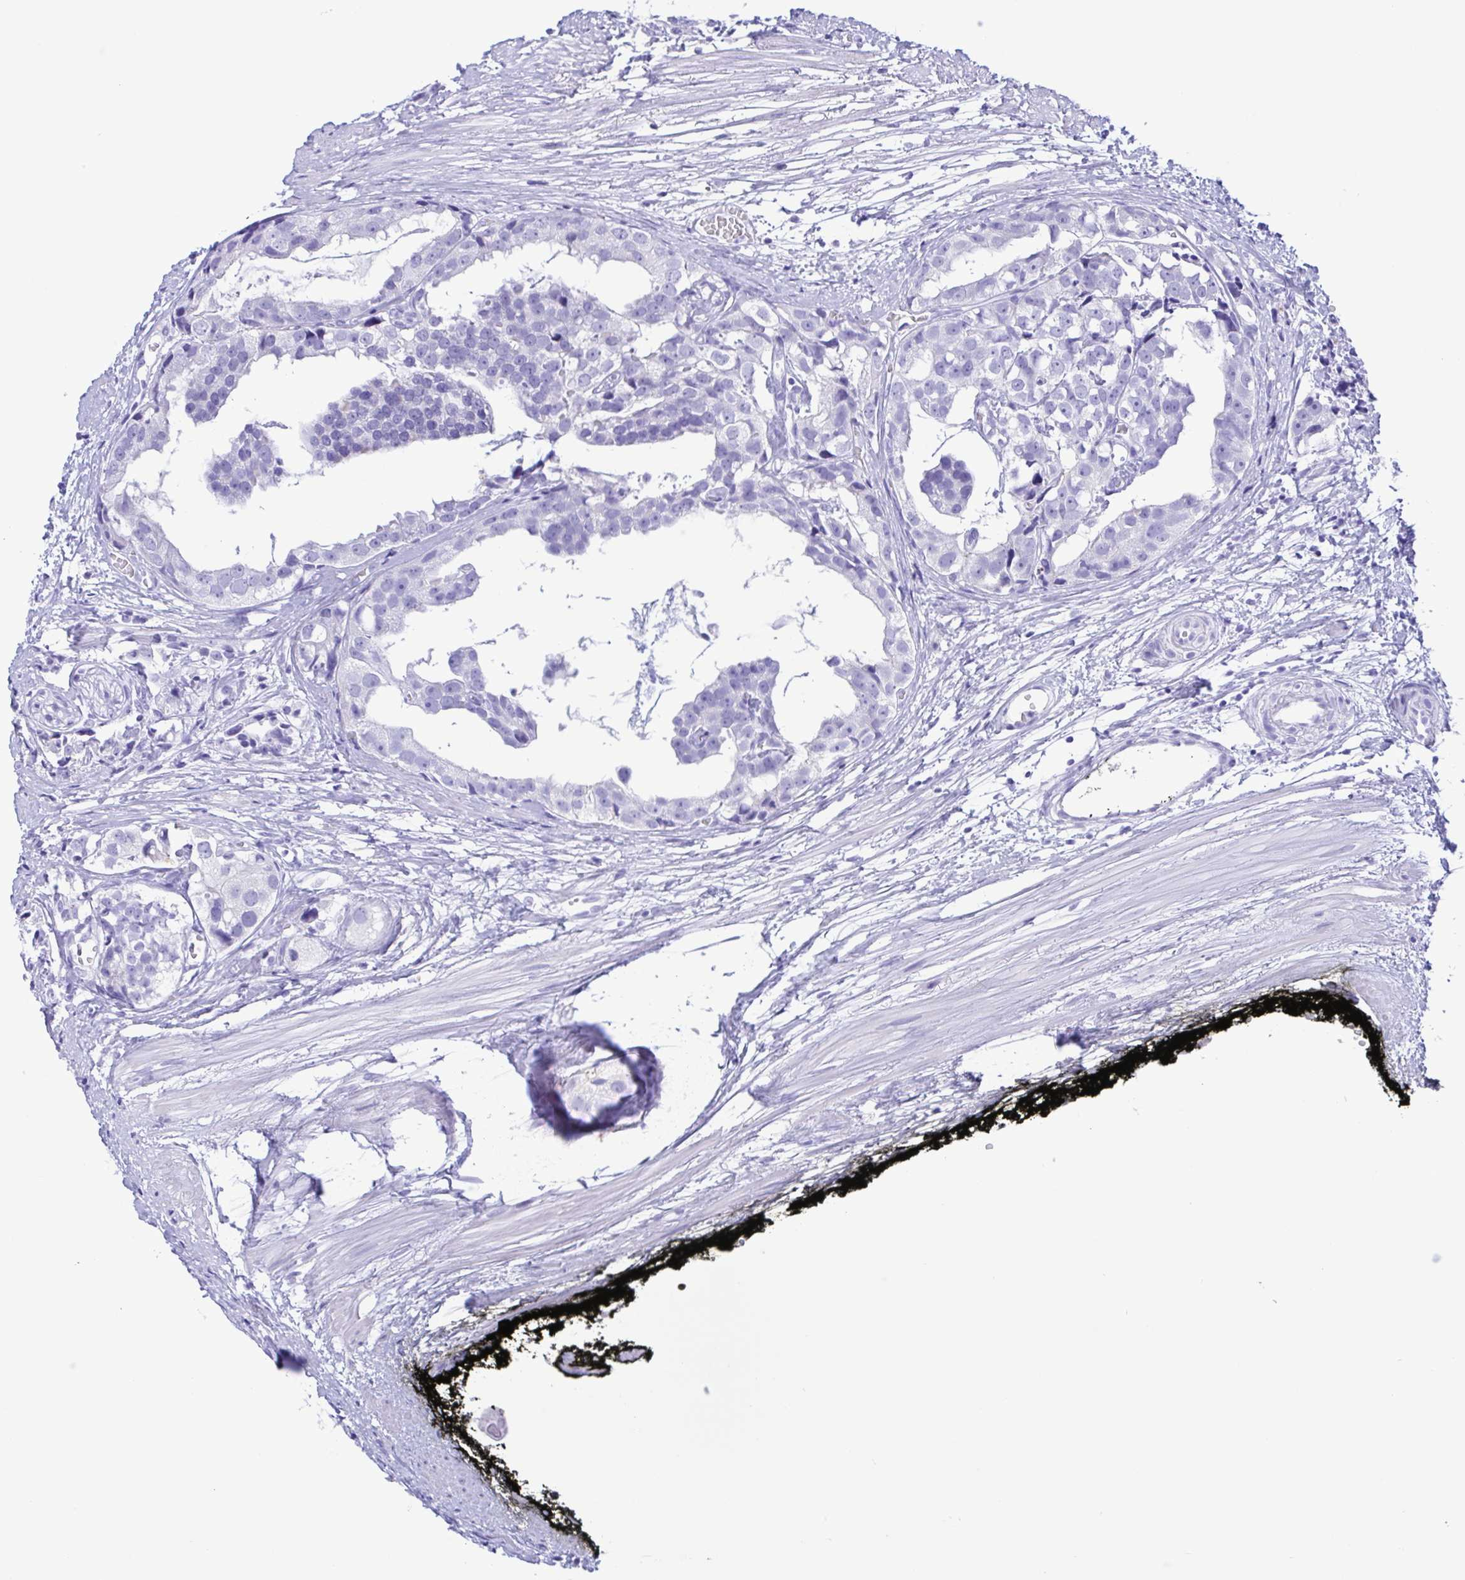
{"staining": {"intensity": "negative", "quantity": "none", "location": "none"}, "tissue": "prostate cancer", "cell_type": "Tumor cells", "image_type": "cancer", "snomed": [{"axis": "morphology", "description": "Adenocarcinoma, High grade"}, {"axis": "topography", "description": "Prostate"}], "caption": "There is no significant expression in tumor cells of prostate cancer.", "gene": "TSPY2", "patient": {"sex": "male", "age": 71}}